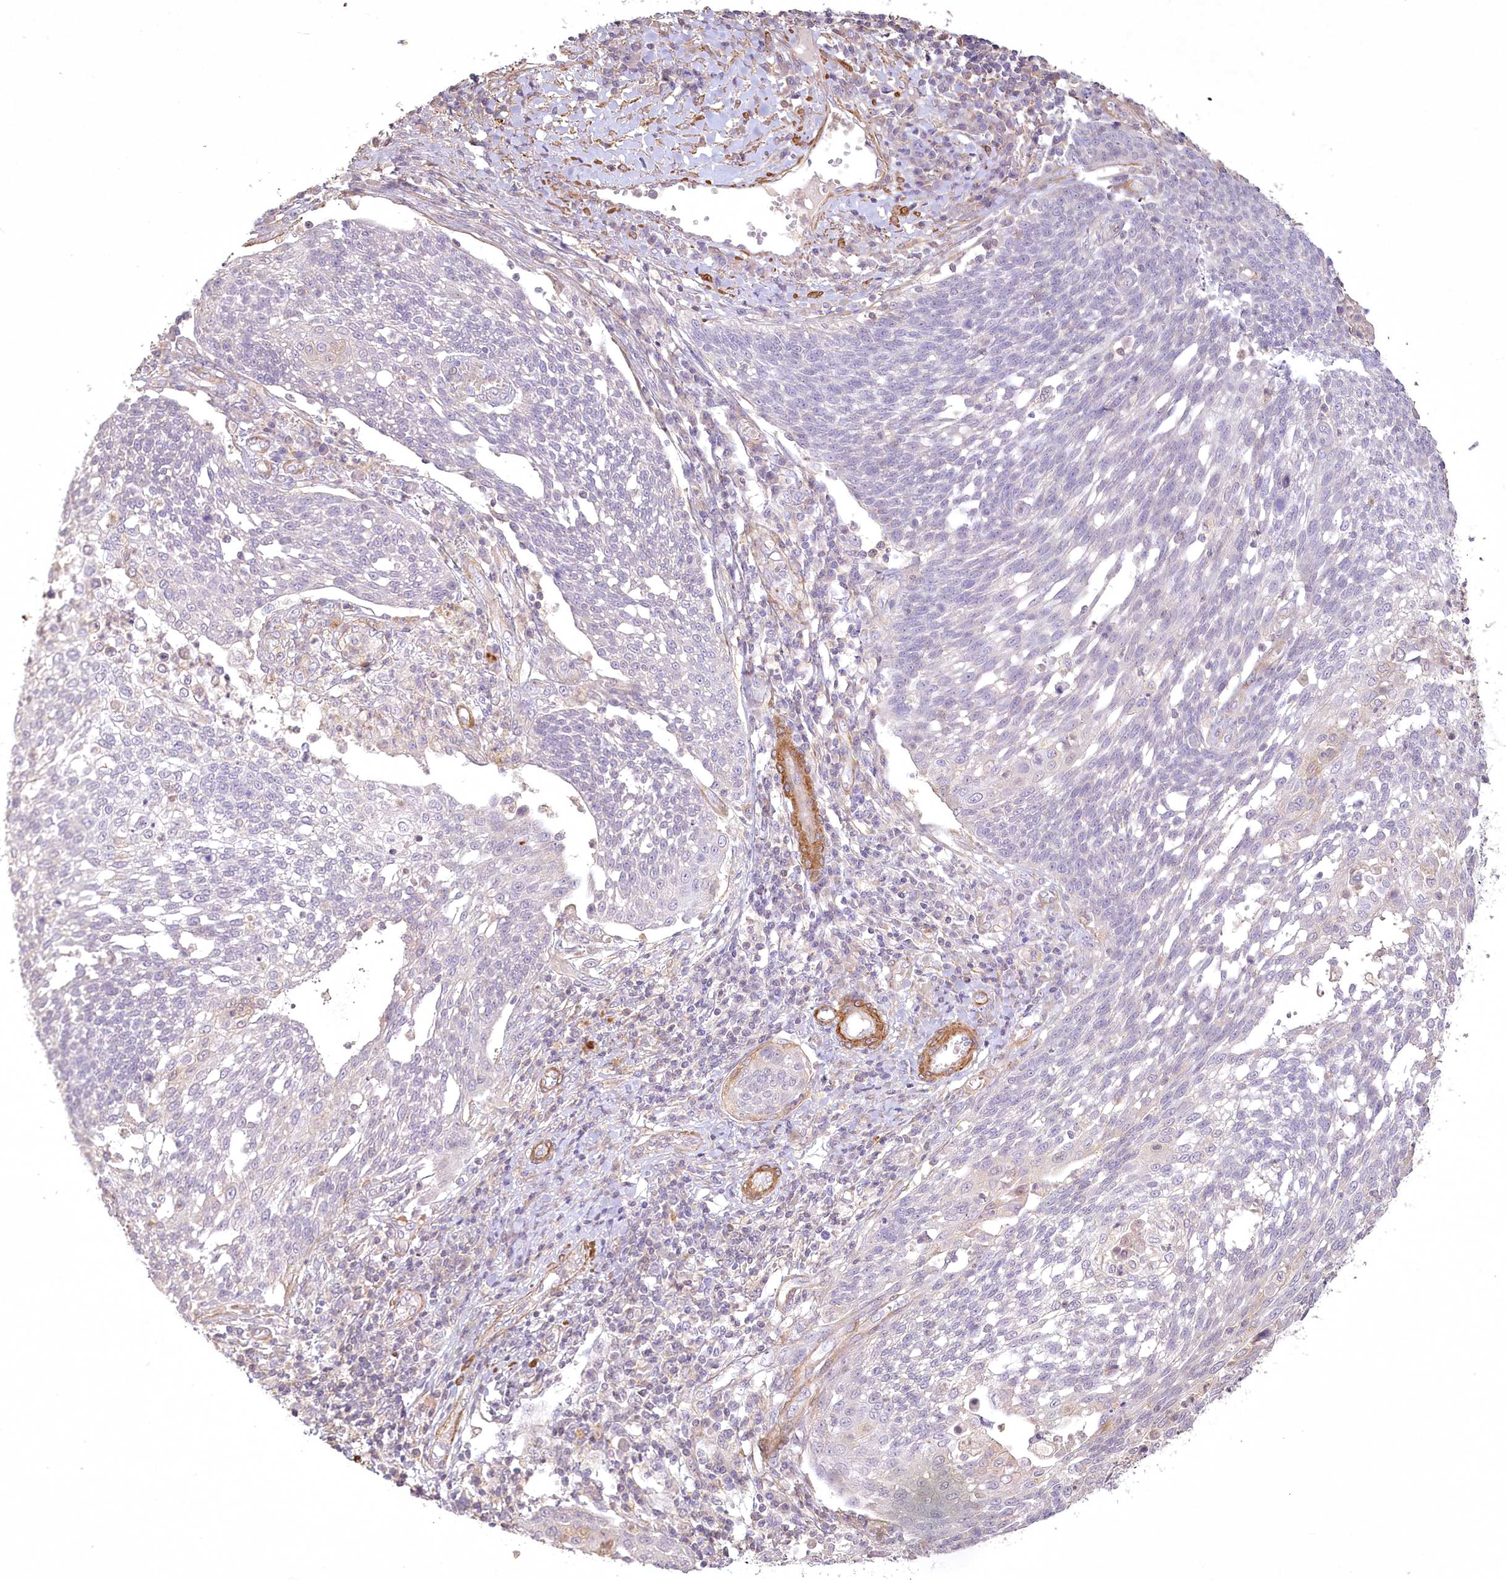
{"staining": {"intensity": "negative", "quantity": "none", "location": "none"}, "tissue": "cervical cancer", "cell_type": "Tumor cells", "image_type": "cancer", "snomed": [{"axis": "morphology", "description": "Squamous cell carcinoma, NOS"}, {"axis": "topography", "description": "Cervix"}], "caption": "Human cervical cancer (squamous cell carcinoma) stained for a protein using immunohistochemistry (IHC) reveals no expression in tumor cells.", "gene": "INPP4B", "patient": {"sex": "female", "age": 34}}